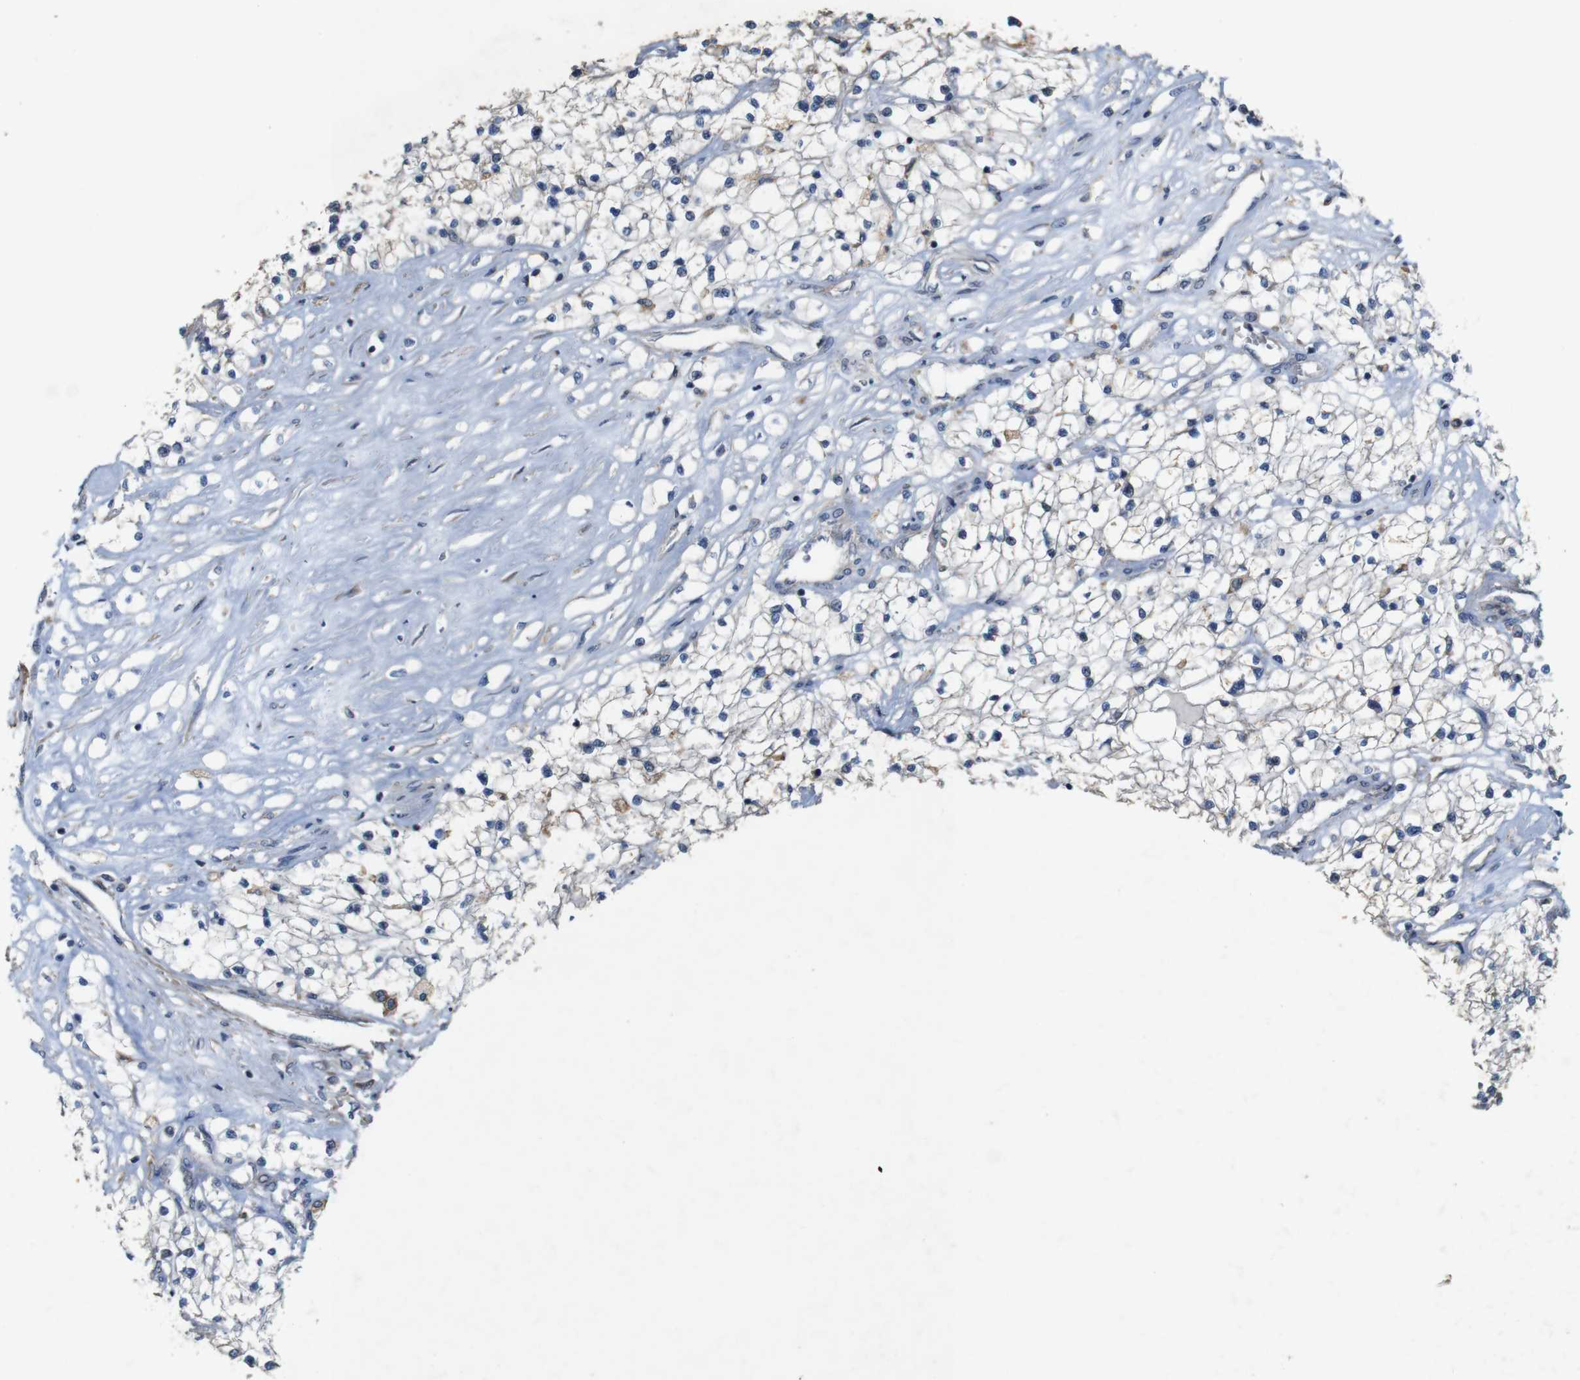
{"staining": {"intensity": "negative", "quantity": "none", "location": "none"}, "tissue": "renal cancer", "cell_type": "Tumor cells", "image_type": "cancer", "snomed": [{"axis": "morphology", "description": "Adenocarcinoma, NOS"}, {"axis": "topography", "description": "Kidney"}], "caption": "Immunohistochemical staining of renal adenocarcinoma demonstrates no significant staining in tumor cells.", "gene": "SIGLEC8", "patient": {"sex": "male", "age": 68}}